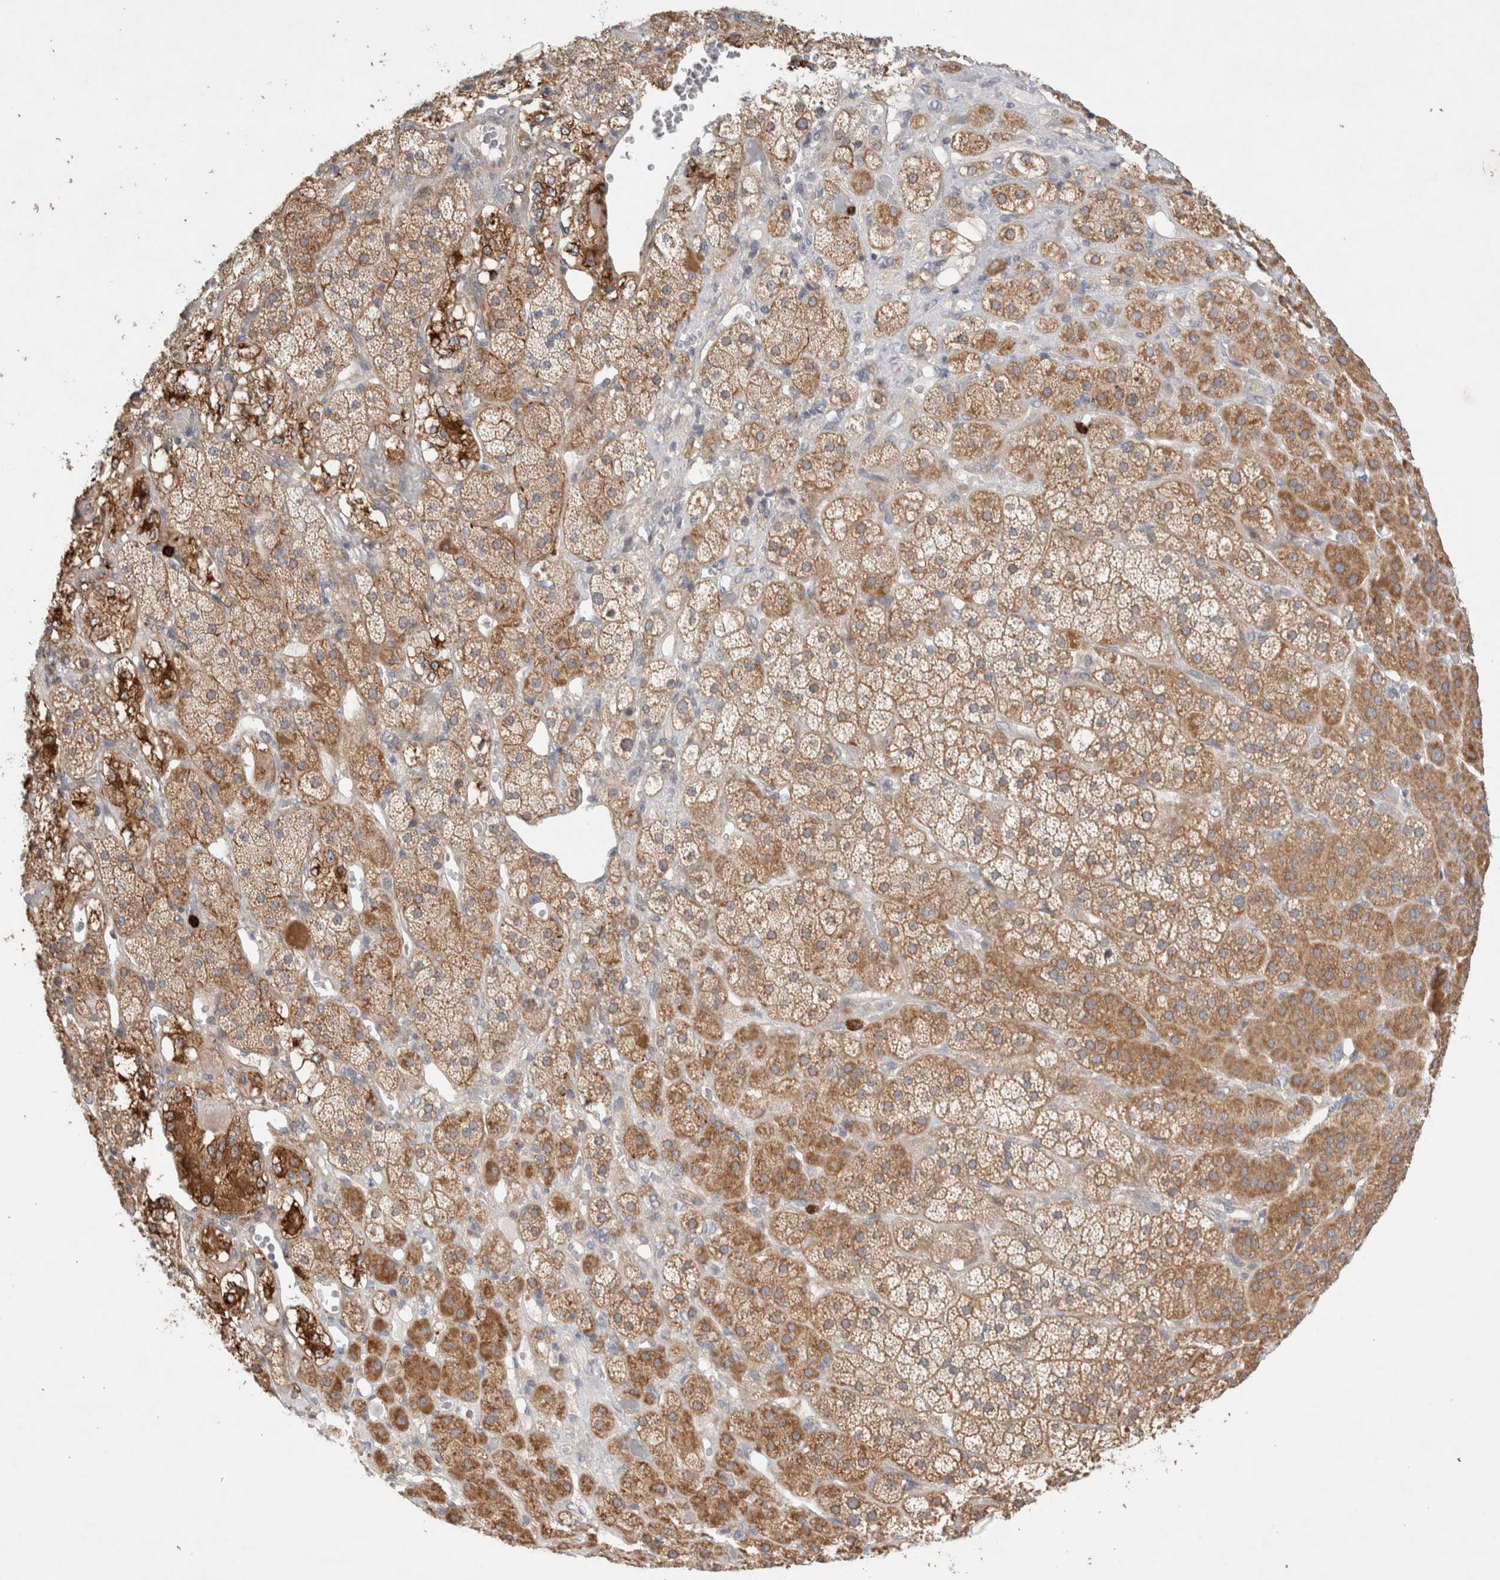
{"staining": {"intensity": "strong", "quantity": ">75%", "location": "cytoplasmic/membranous"}, "tissue": "adrenal gland", "cell_type": "Glandular cells", "image_type": "normal", "snomed": [{"axis": "morphology", "description": "Normal tissue, NOS"}, {"axis": "topography", "description": "Adrenal gland"}], "caption": "The histopathology image exhibits immunohistochemical staining of normal adrenal gland. There is strong cytoplasmic/membranous staining is identified in about >75% of glandular cells.", "gene": "GSDMB", "patient": {"sex": "male", "age": 57}}